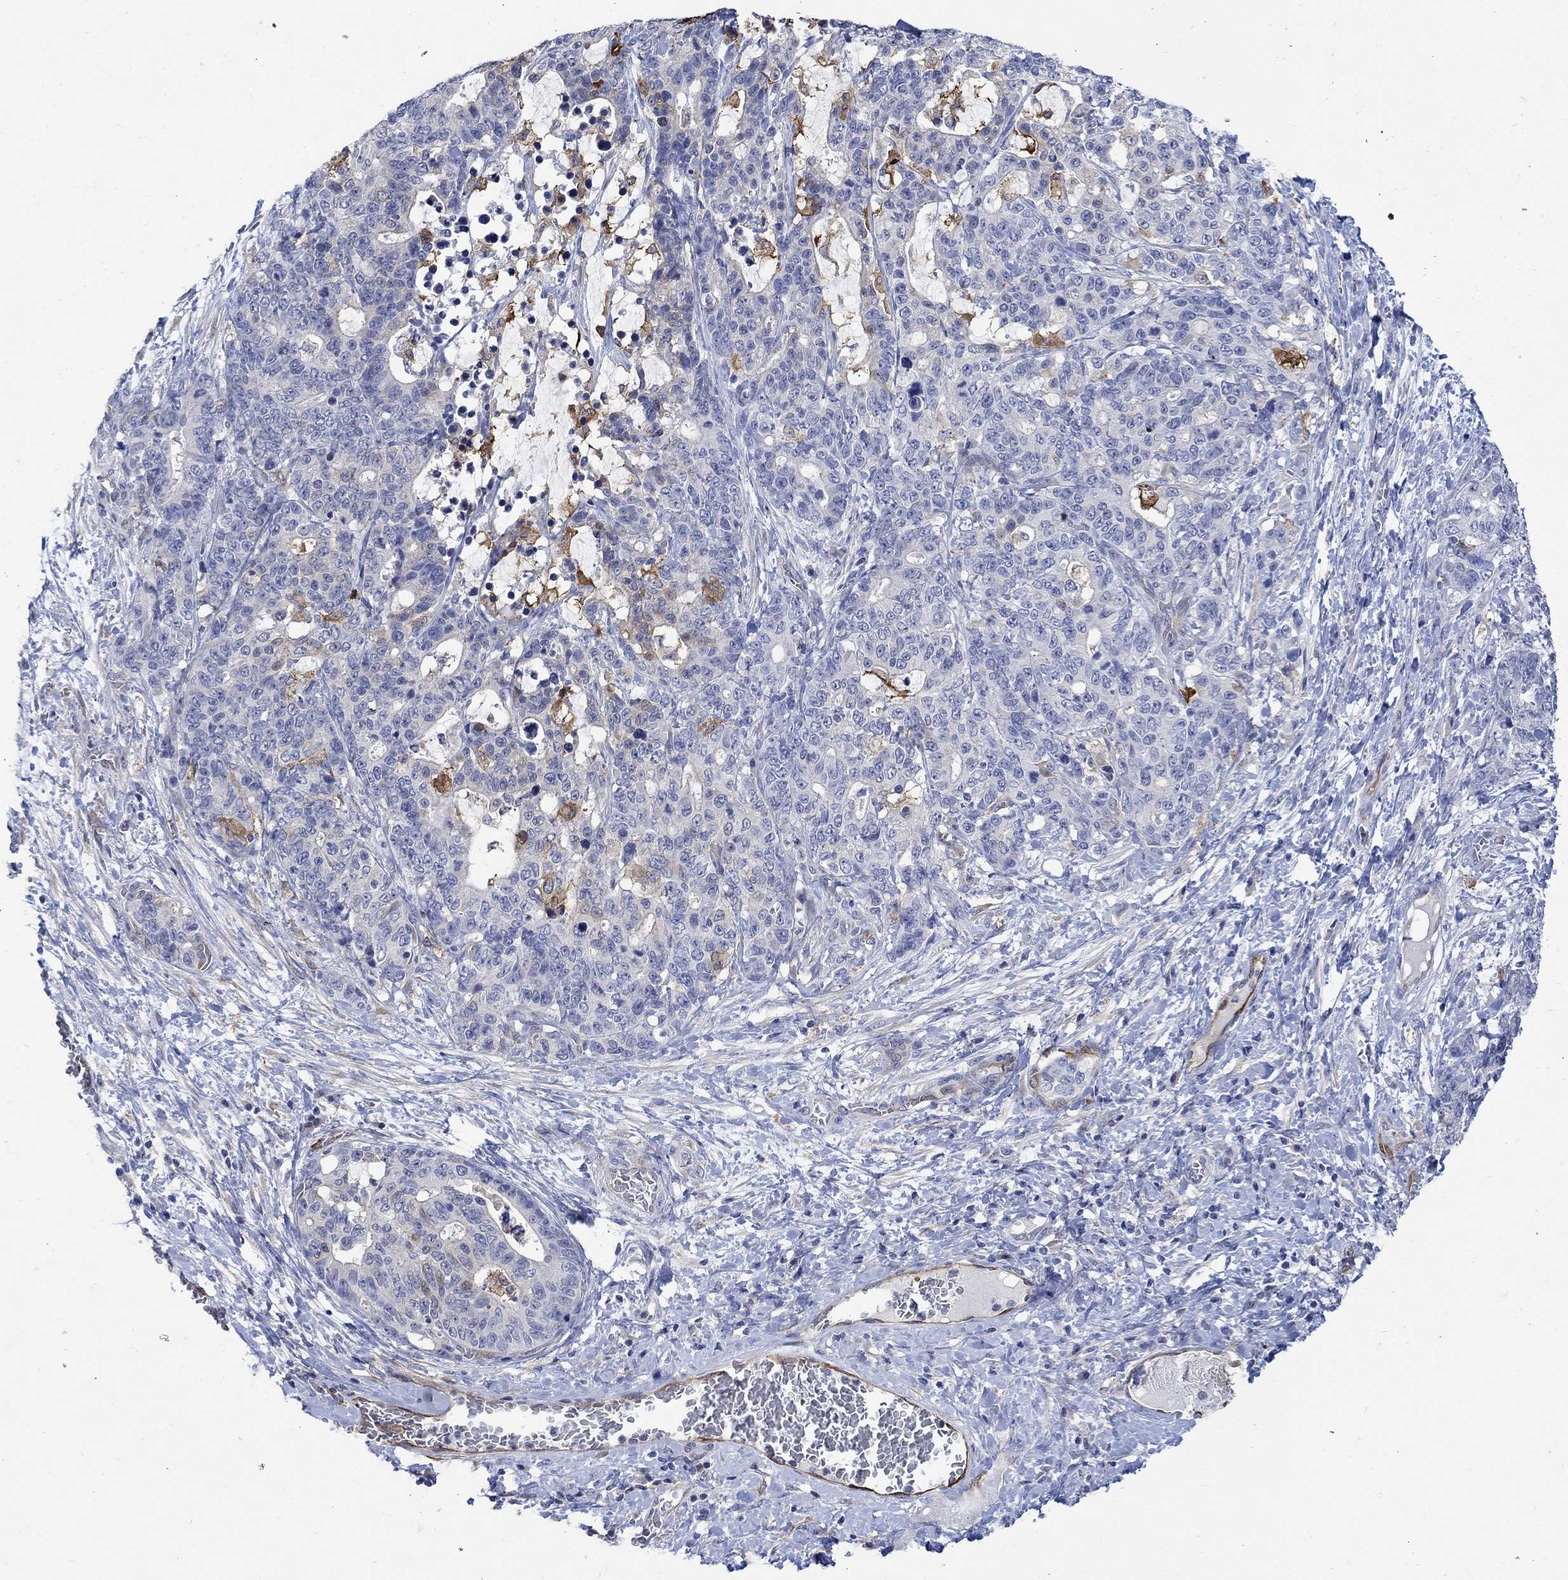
{"staining": {"intensity": "weak", "quantity": "<25%", "location": "cytoplasmic/membranous"}, "tissue": "stomach cancer", "cell_type": "Tumor cells", "image_type": "cancer", "snomed": [{"axis": "morphology", "description": "Normal tissue, NOS"}, {"axis": "morphology", "description": "Adenocarcinoma, NOS"}, {"axis": "topography", "description": "Stomach"}], "caption": "DAB (3,3'-diaminobenzidine) immunohistochemical staining of stomach adenocarcinoma shows no significant expression in tumor cells.", "gene": "TGM2", "patient": {"sex": "female", "age": 64}}